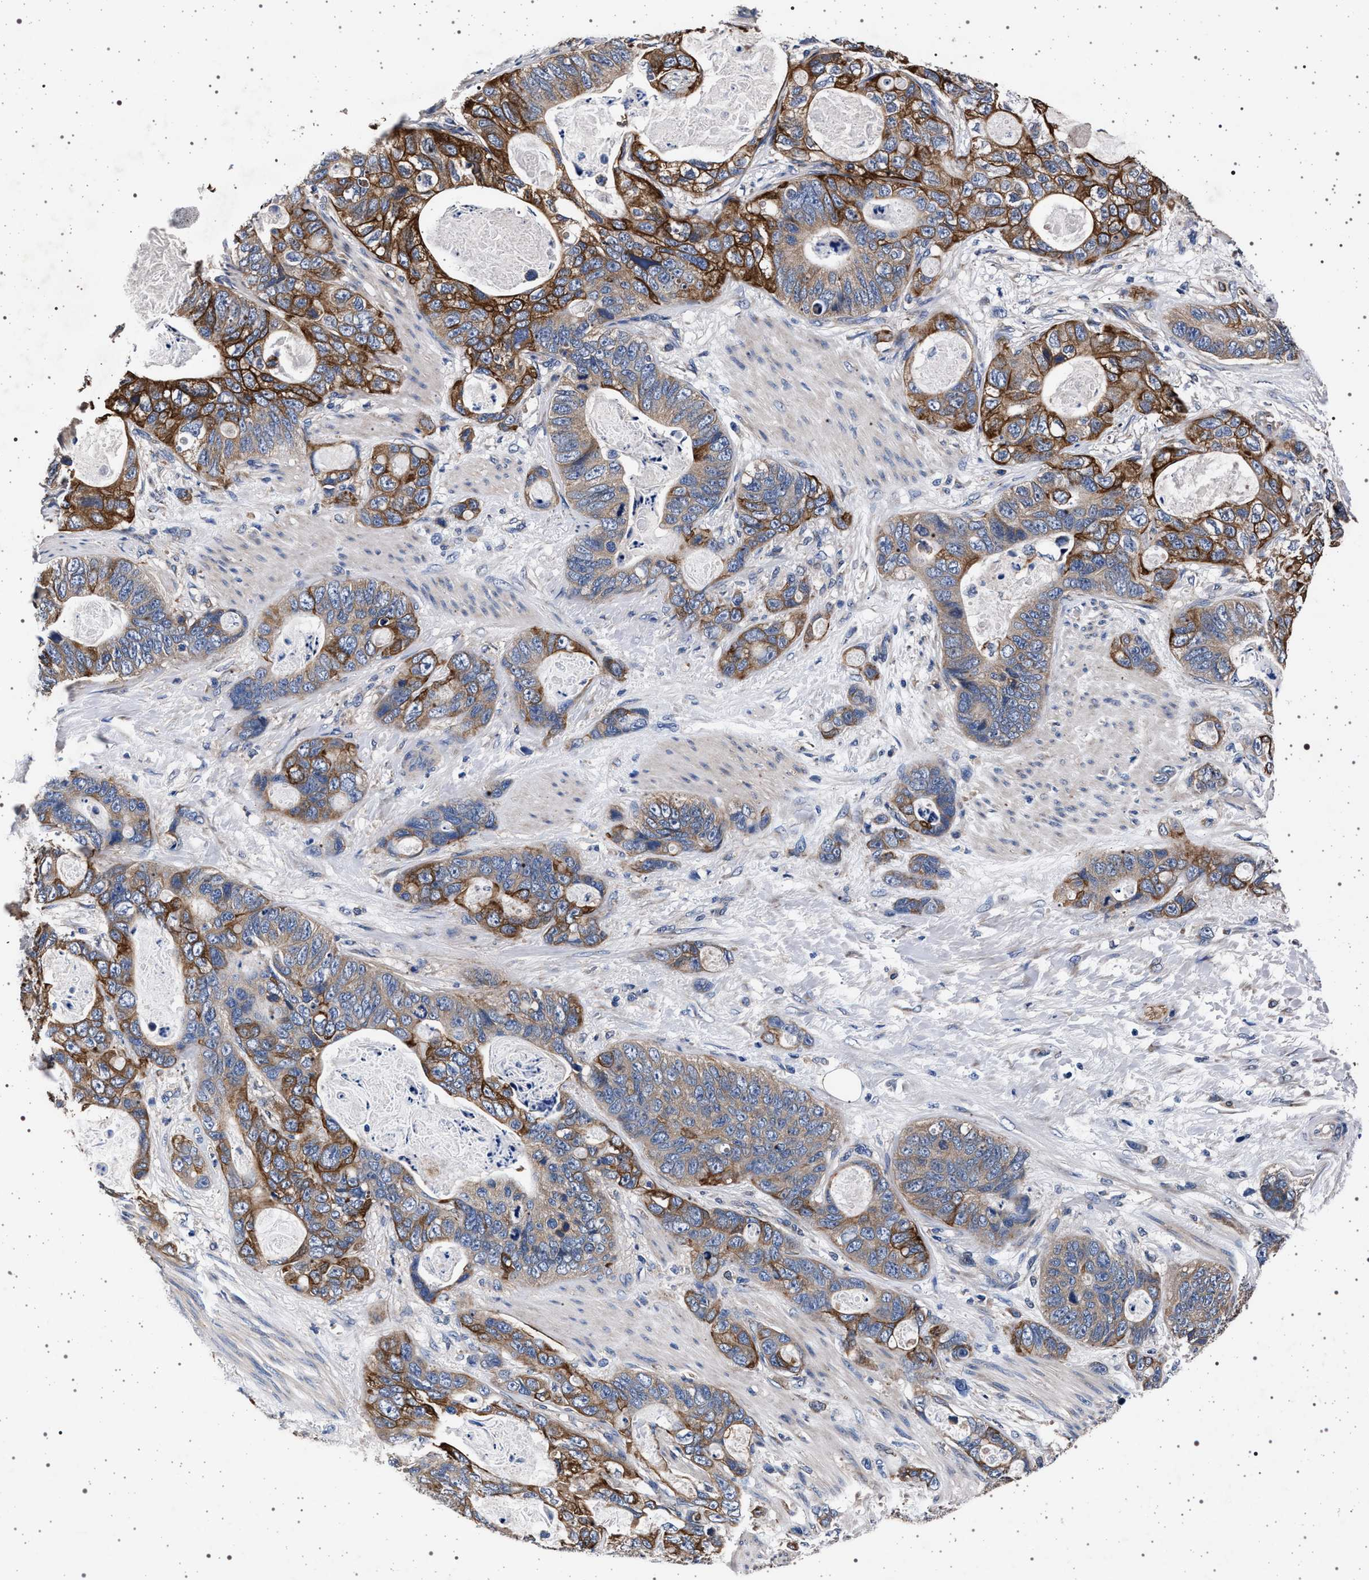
{"staining": {"intensity": "strong", "quantity": "25%-75%", "location": "cytoplasmic/membranous"}, "tissue": "stomach cancer", "cell_type": "Tumor cells", "image_type": "cancer", "snomed": [{"axis": "morphology", "description": "Normal tissue, NOS"}, {"axis": "morphology", "description": "Adenocarcinoma, NOS"}, {"axis": "topography", "description": "Stomach"}], "caption": "Immunohistochemical staining of stomach cancer demonstrates strong cytoplasmic/membranous protein positivity in approximately 25%-75% of tumor cells. (DAB IHC, brown staining for protein, blue staining for nuclei).", "gene": "MAP3K2", "patient": {"sex": "female", "age": 89}}